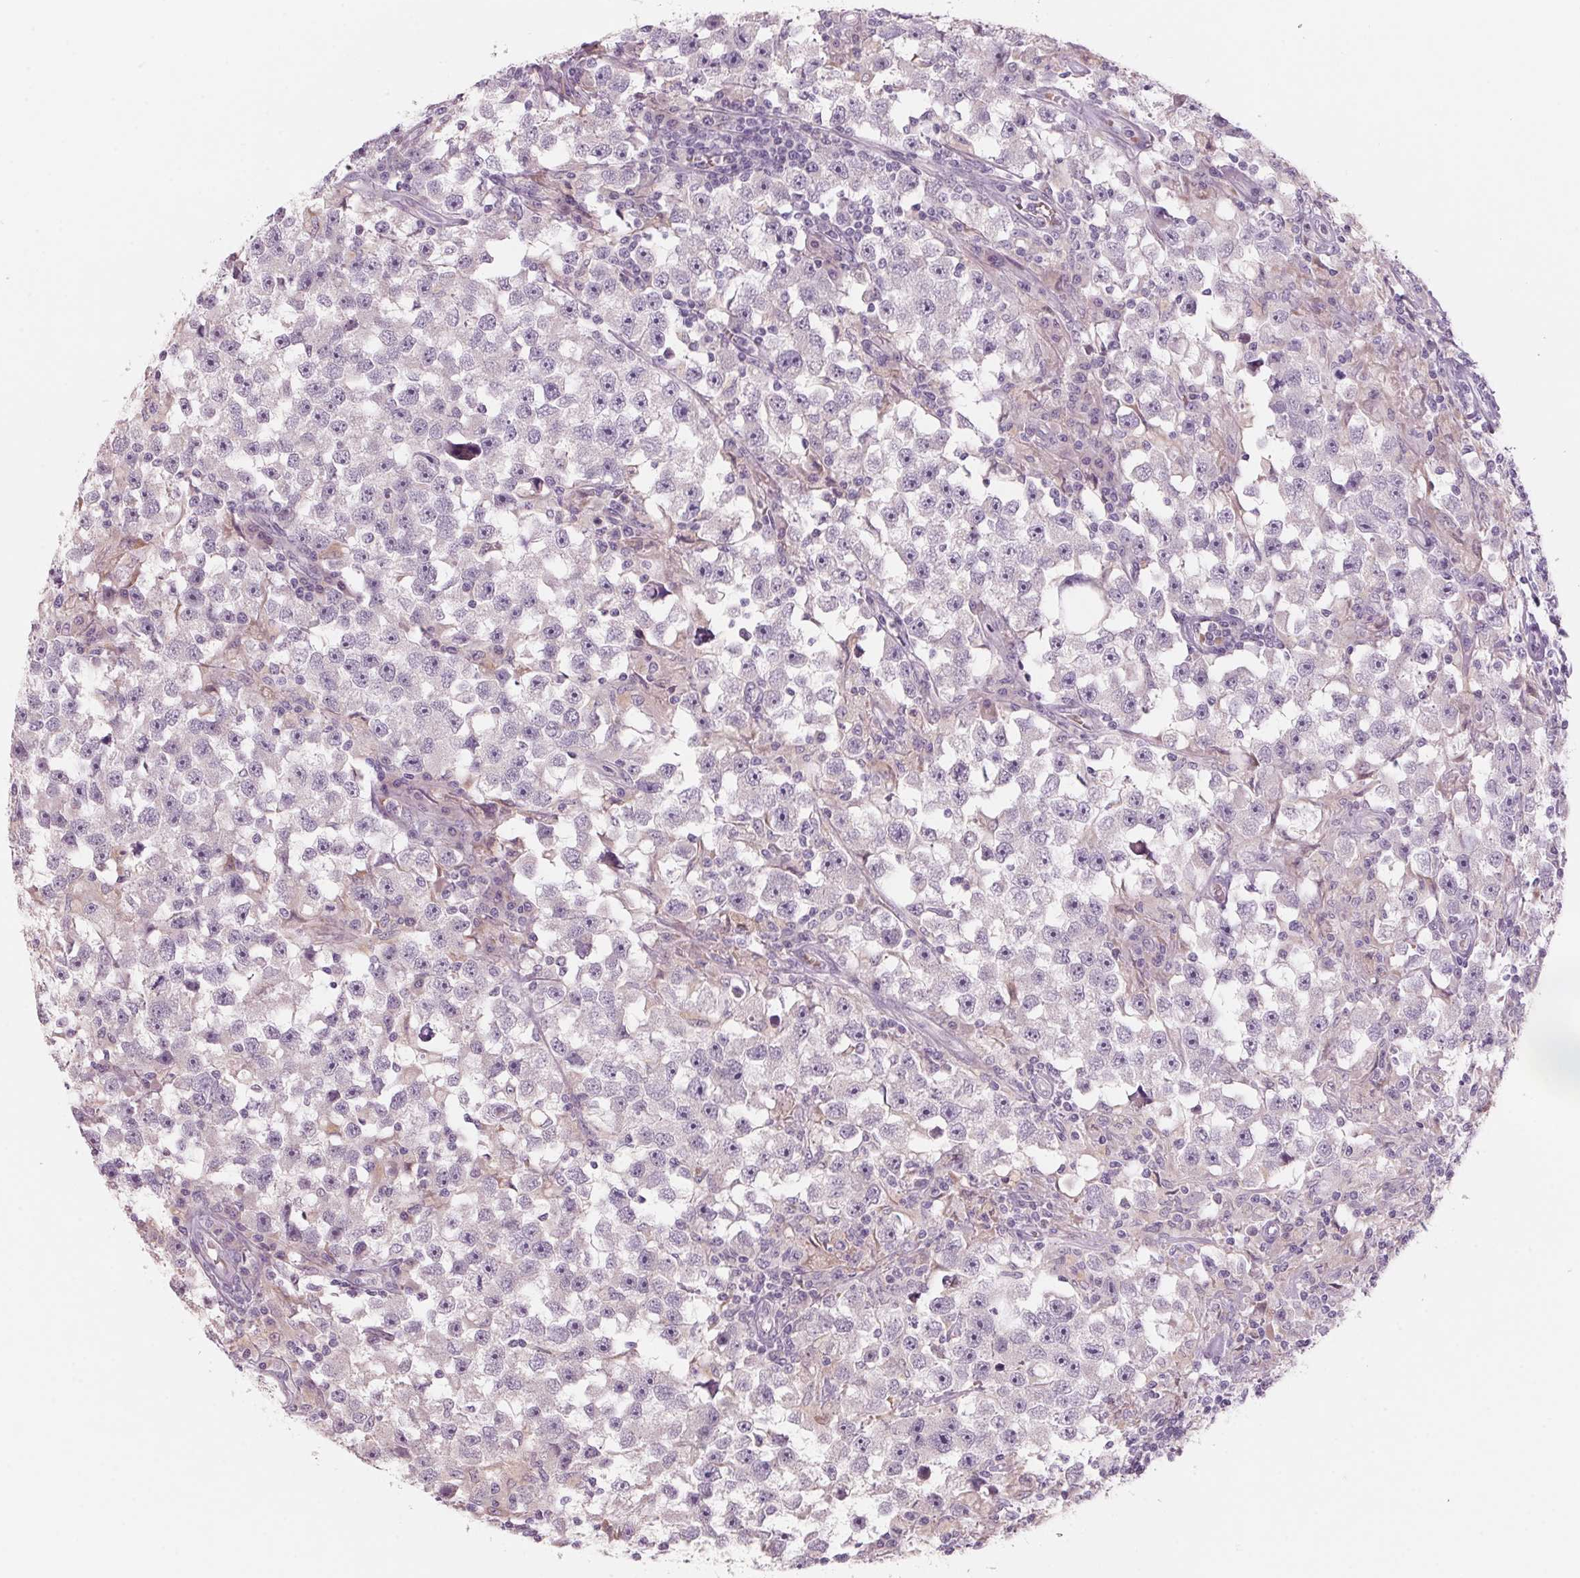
{"staining": {"intensity": "negative", "quantity": "none", "location": "none"}, "tissue": "testis cancer", "cell_type": "Tumor cells", "image_type": "cancer", "snomed": [{"axis": "morphology", "description": "Seminoma, NOS"}, {"axis": "topography", "description": "Testis"}], "caption": "DAB immunohistochemical staining of human testis cancer reveals no significant expression in tumor cells. (DAB (3,3'-diaminobenzidine) immunohistochemistry (IHC) with hematoxylin counter stain).", "gene": "ADAM20", "patient": {"sex": "male", "age": 33}}